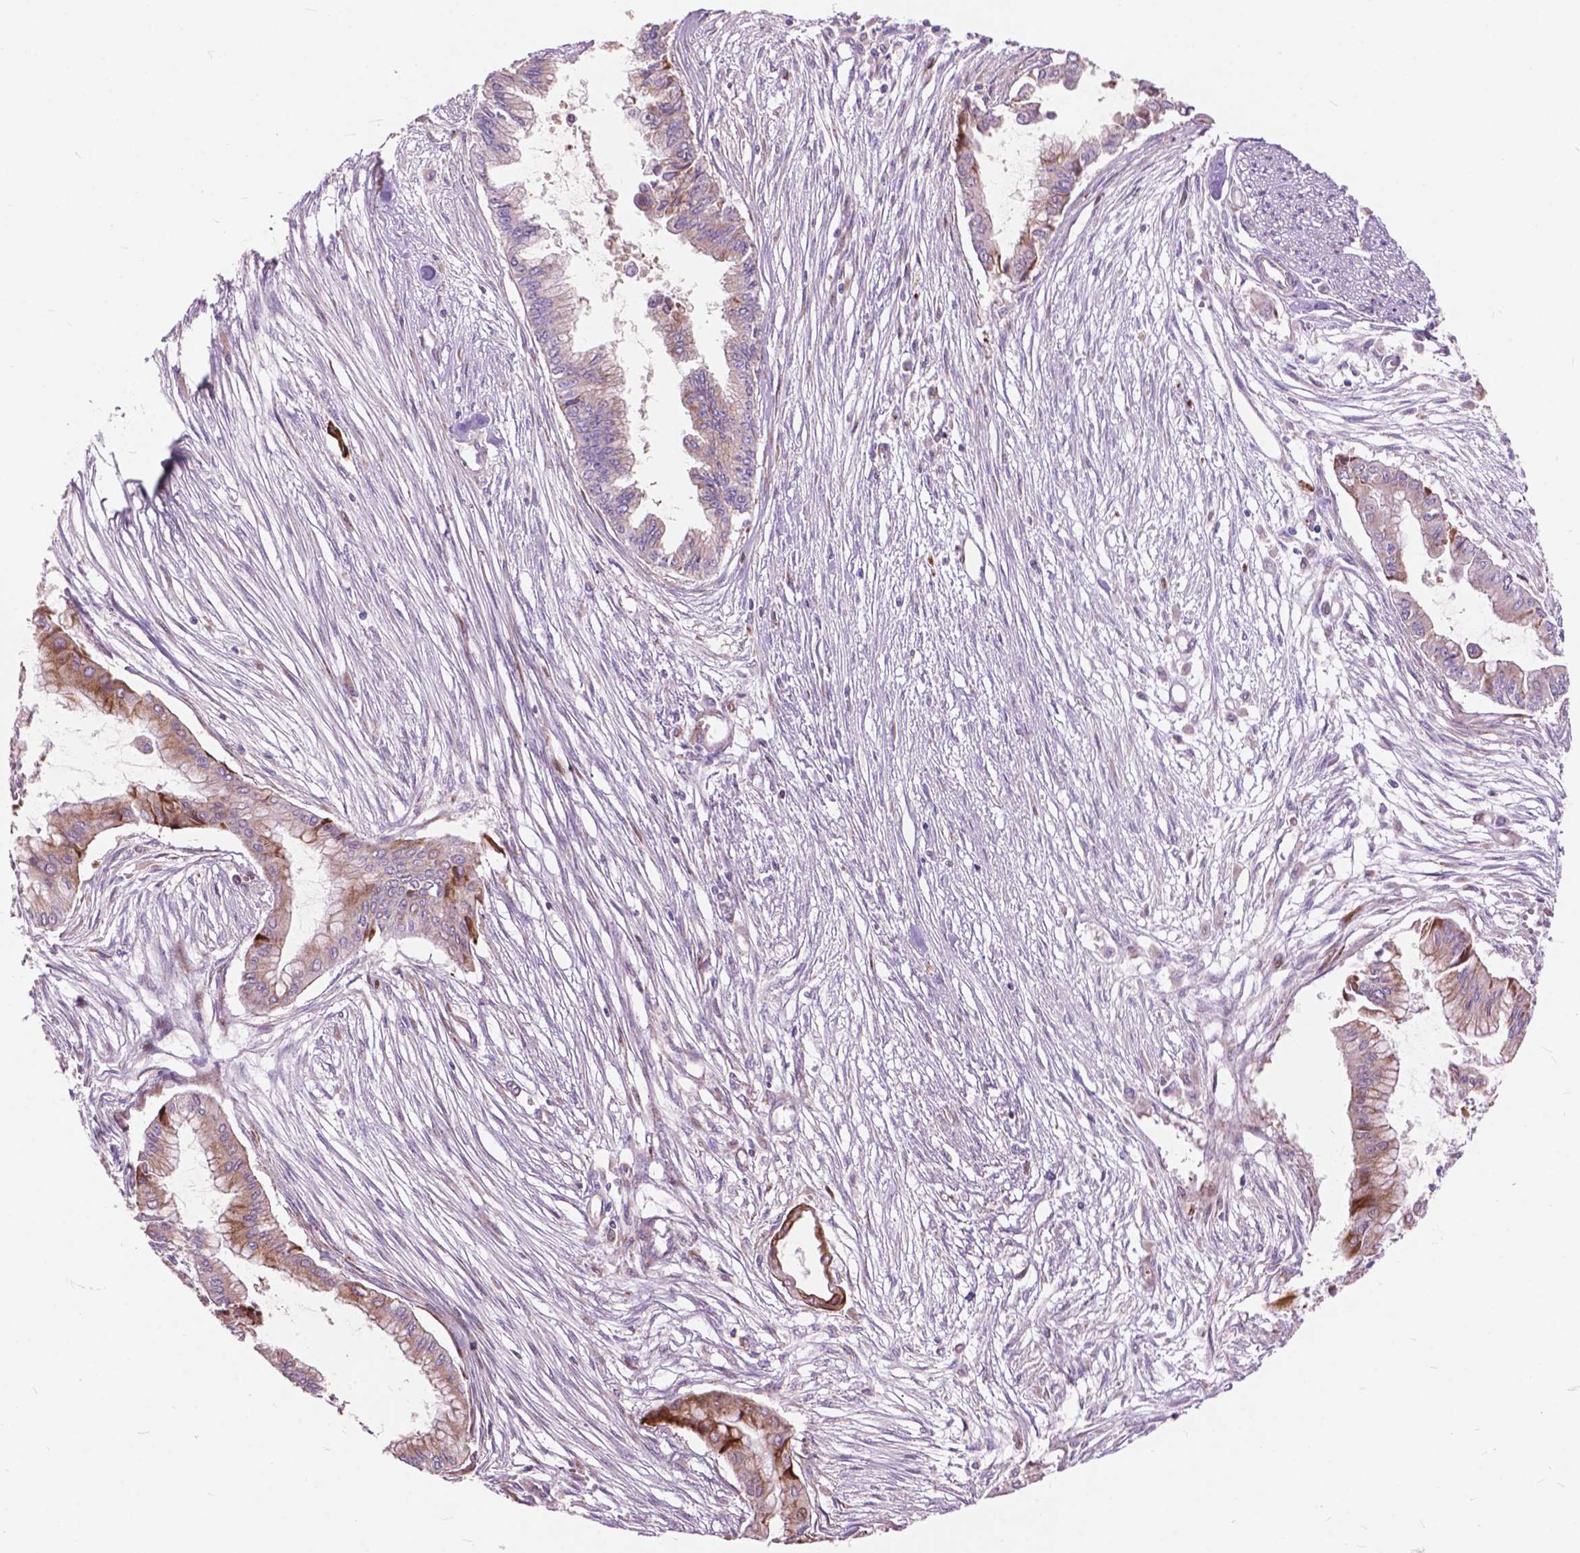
{"staining": {"intensity": "moderate", "quantity": "<25%", "location": "cytoplasmic/membranous"}, "tissue": "pancreatic cancer", "cell_type": "Tumor cells", "image_type": "cancer", "snomed": [{"axis": "morphology", "description": "Adenocarcinoma, NOS"}, {"axis": "topography", "description": "Pancreas"}], "caption": "A brown stain shows moderate cytoplasmic/membranous staining of a protein in human adenocarcinoma (pancreatic) tumor cells. (DAB (3,3'-diaminobenzidine) IHC, brown staining for protein, blue staining for nuclei).", "gene": "MORN1", "patient": {"sex": "female", "age": 68}}